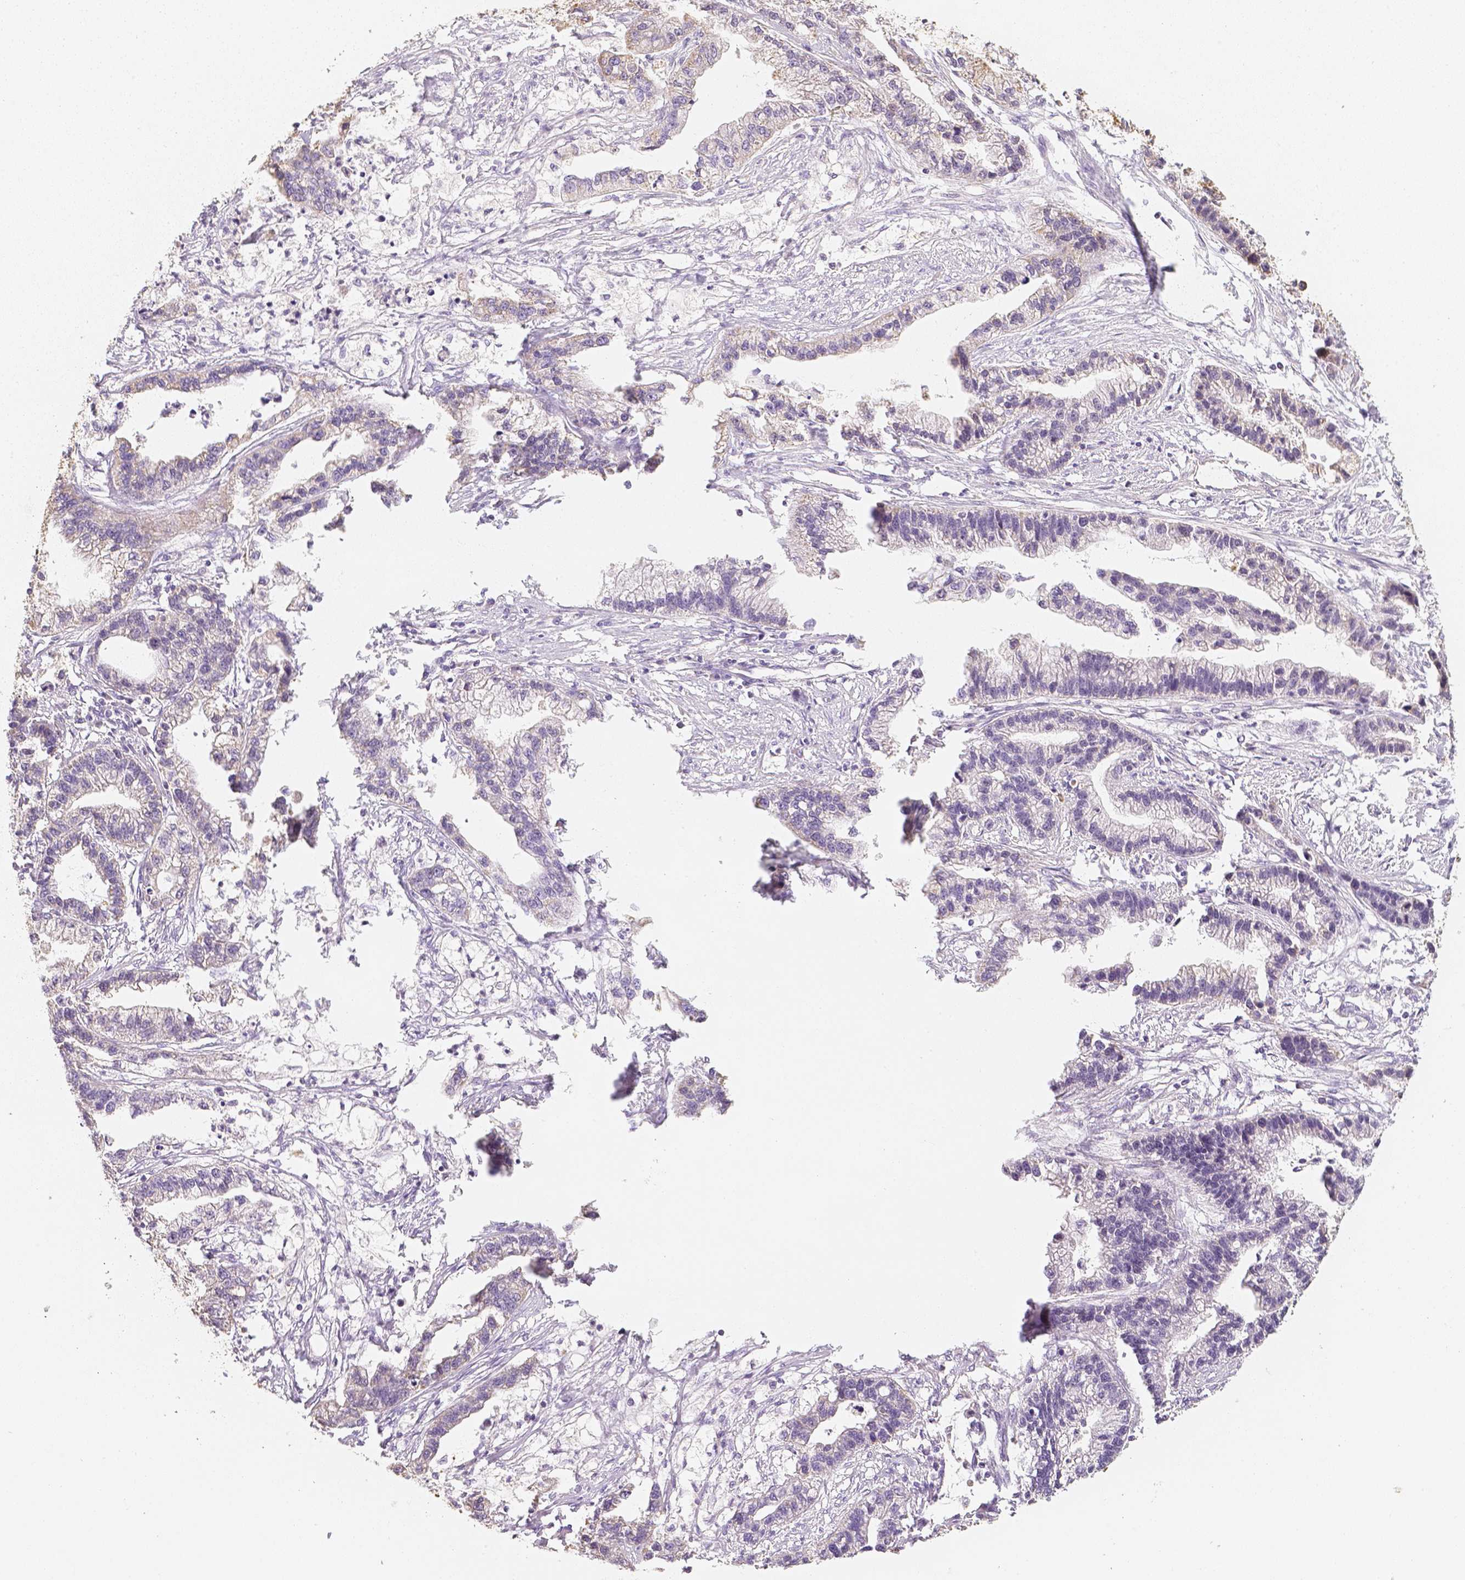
{"staining": {"intensity": "negative", "quantity": "none", "location": "none"}, "tissue": "stomach cancer", "cell_type": "Tumor cells", "image_type": "cancer", "snomed": [{"axis": "morphology", "description": "Adenocarcinoma, NOS"}, {"axis": "topography", "description": "Stomach"}], "caption": "A high-resolution photomicrograph shows immunohistochemistry staining of stomach cancer (adenocarcinoma), which demonstrates no significant positivity in tumor cells.", "gene": "NVL", "patient": {"sex": "male", "age": 83}}